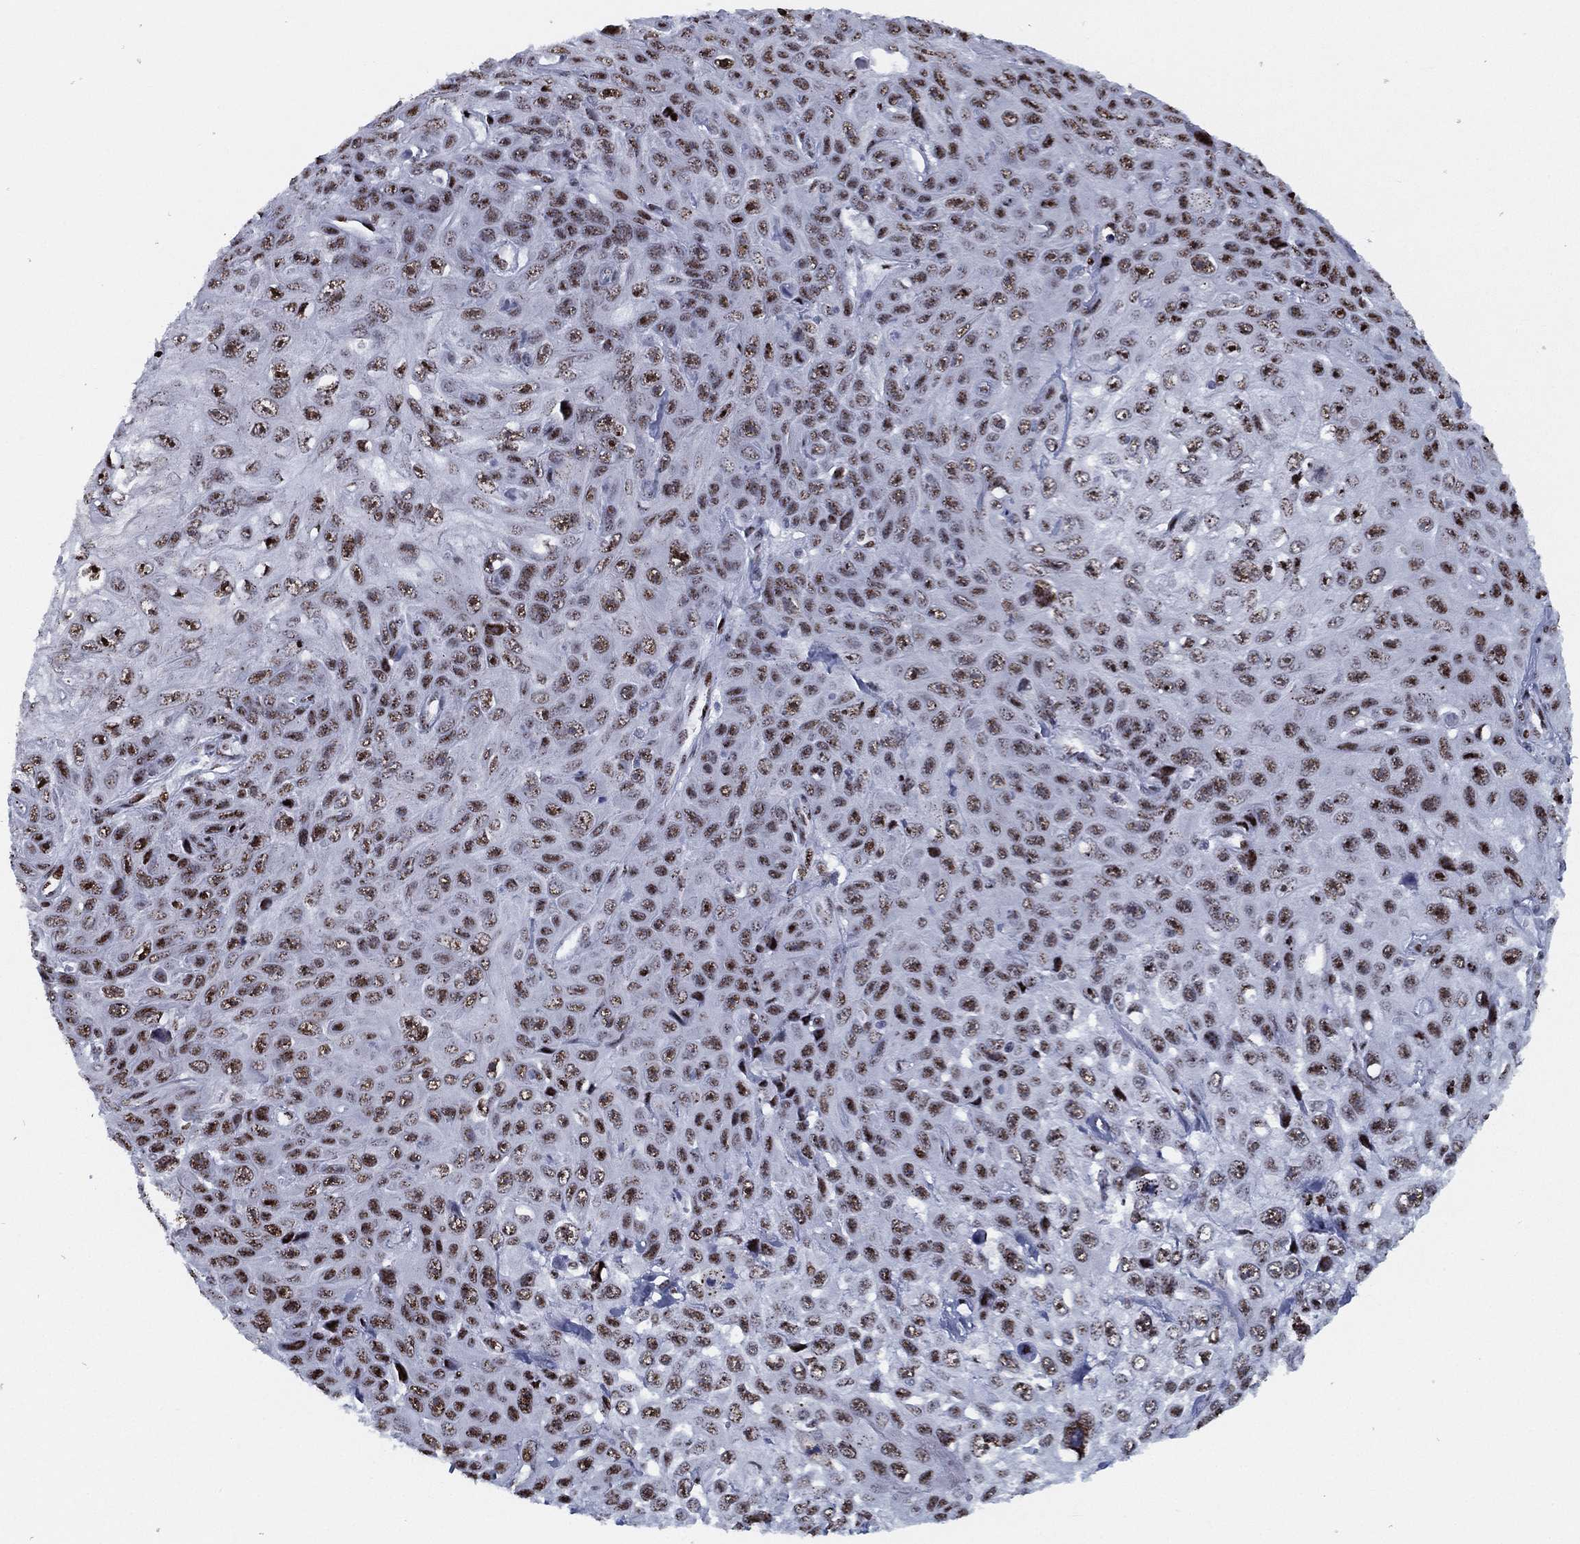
{"staining": {"intensity": "strong", "quantity": "25%-75%", "location": "nuclear"}, "tissue": "skin cancer", "cell_type": "Tumor cells", "image_type": "cancer", "snomed": [{"axis": "morphology", "description": "Squamous cell carcinoma, NOS"}, {"axis": "topography", "description": "Skin"}], "caption": "IHC of human squamous cell carcinoma (skin) reveals high levels of strong nuclear expression in about 25%-75% of tumor cells.", "gene": "CYB561D2", "patient": {"sex": "male", "age": 82}}